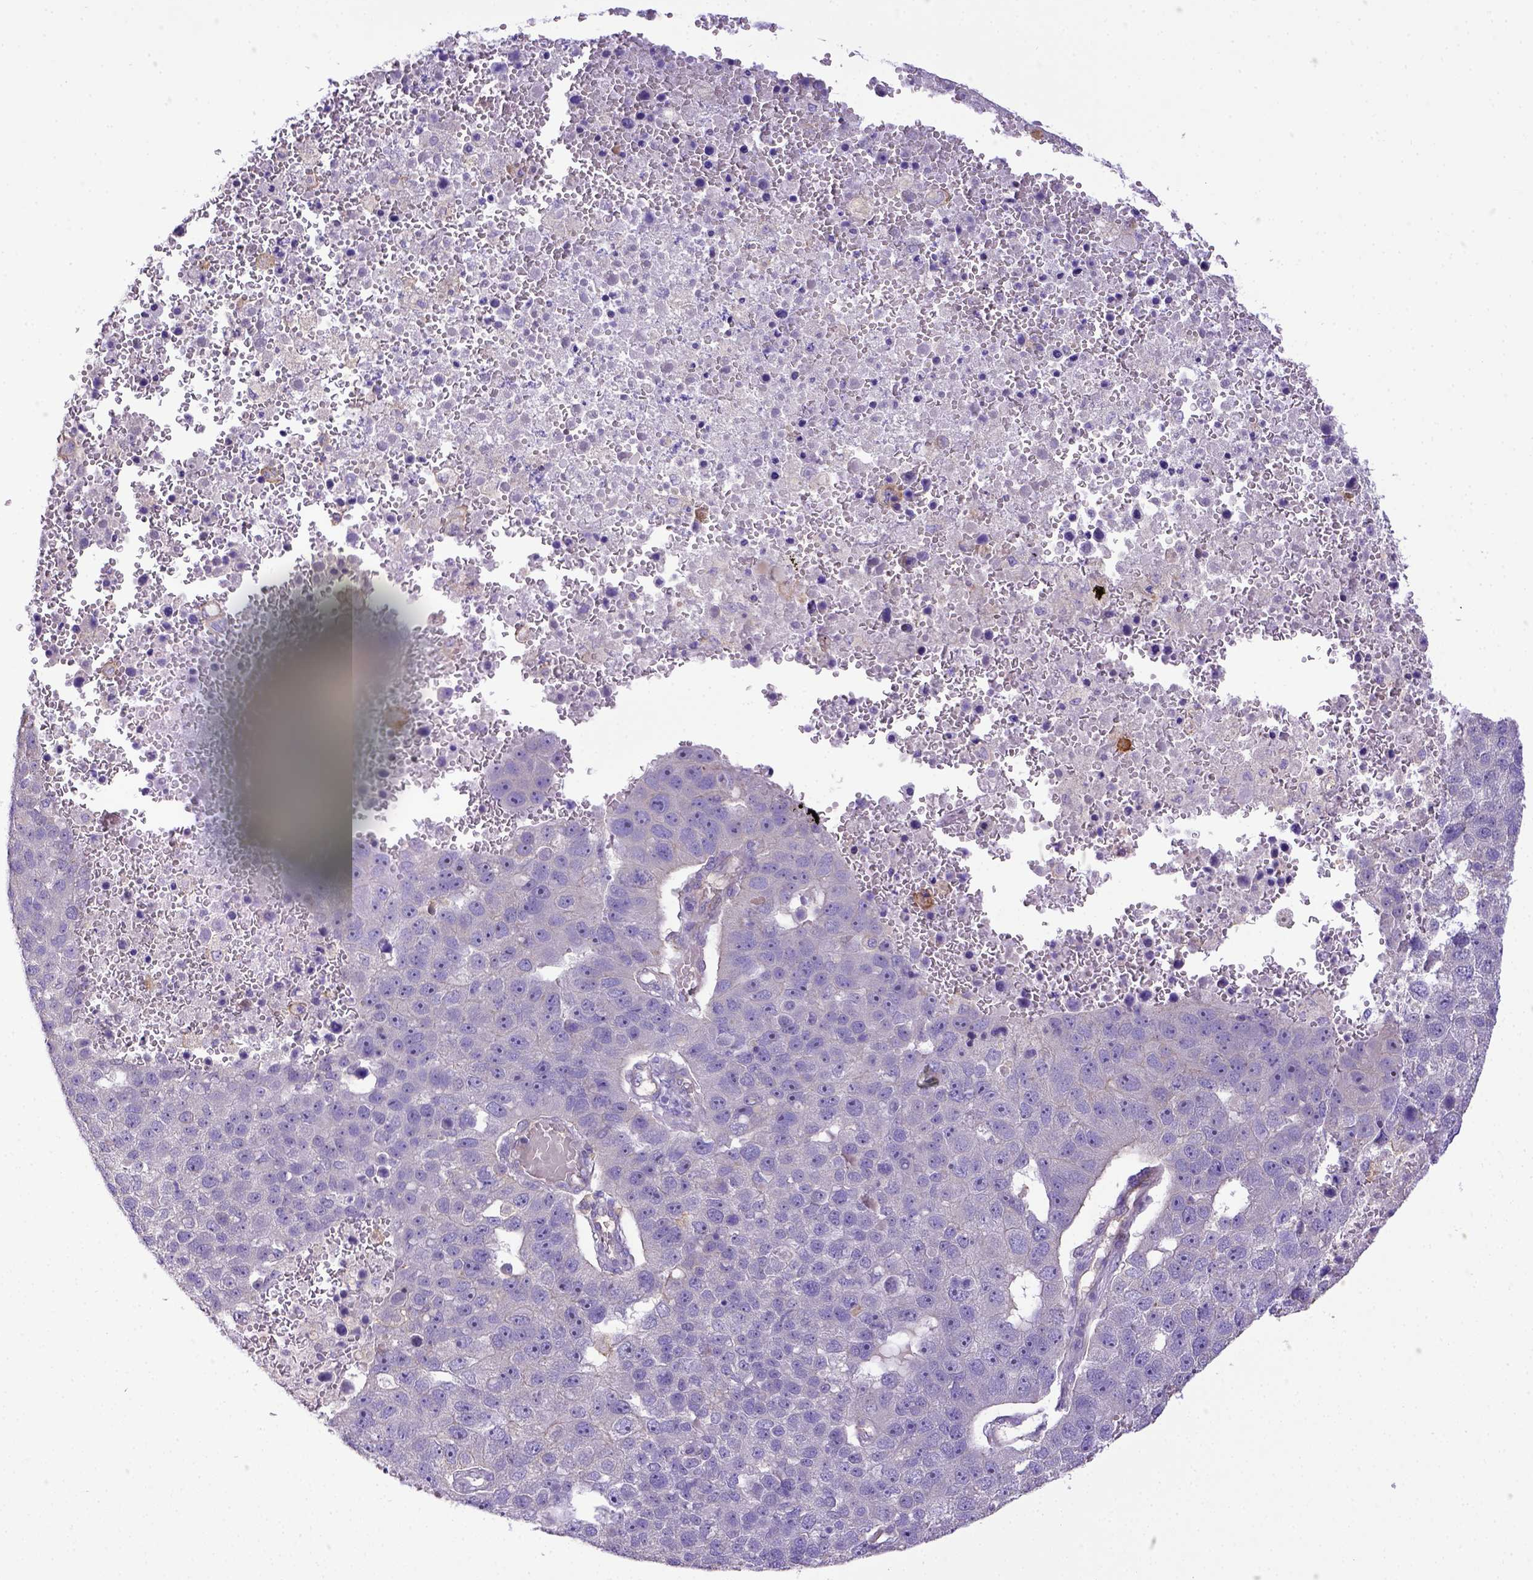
{"staining": {"intensity": "negative", "quantity": "none", "location": "none"}, "tissue": "pancreatic cancer", "cell_type": "Tumor cells", "image_type": "cancer", "snomed": [{"axis": "morphology", "description": "Adenocarcinoma, NOS"}, {"axis": "topography", "description": "Pancreas"}], "caption": "Histopathology image shows no significant protein positivity in tumor cells of adenocarcinoma (pancreatic).", "gene": "CD40", "patient": {"sex": "female", "age": 61}}